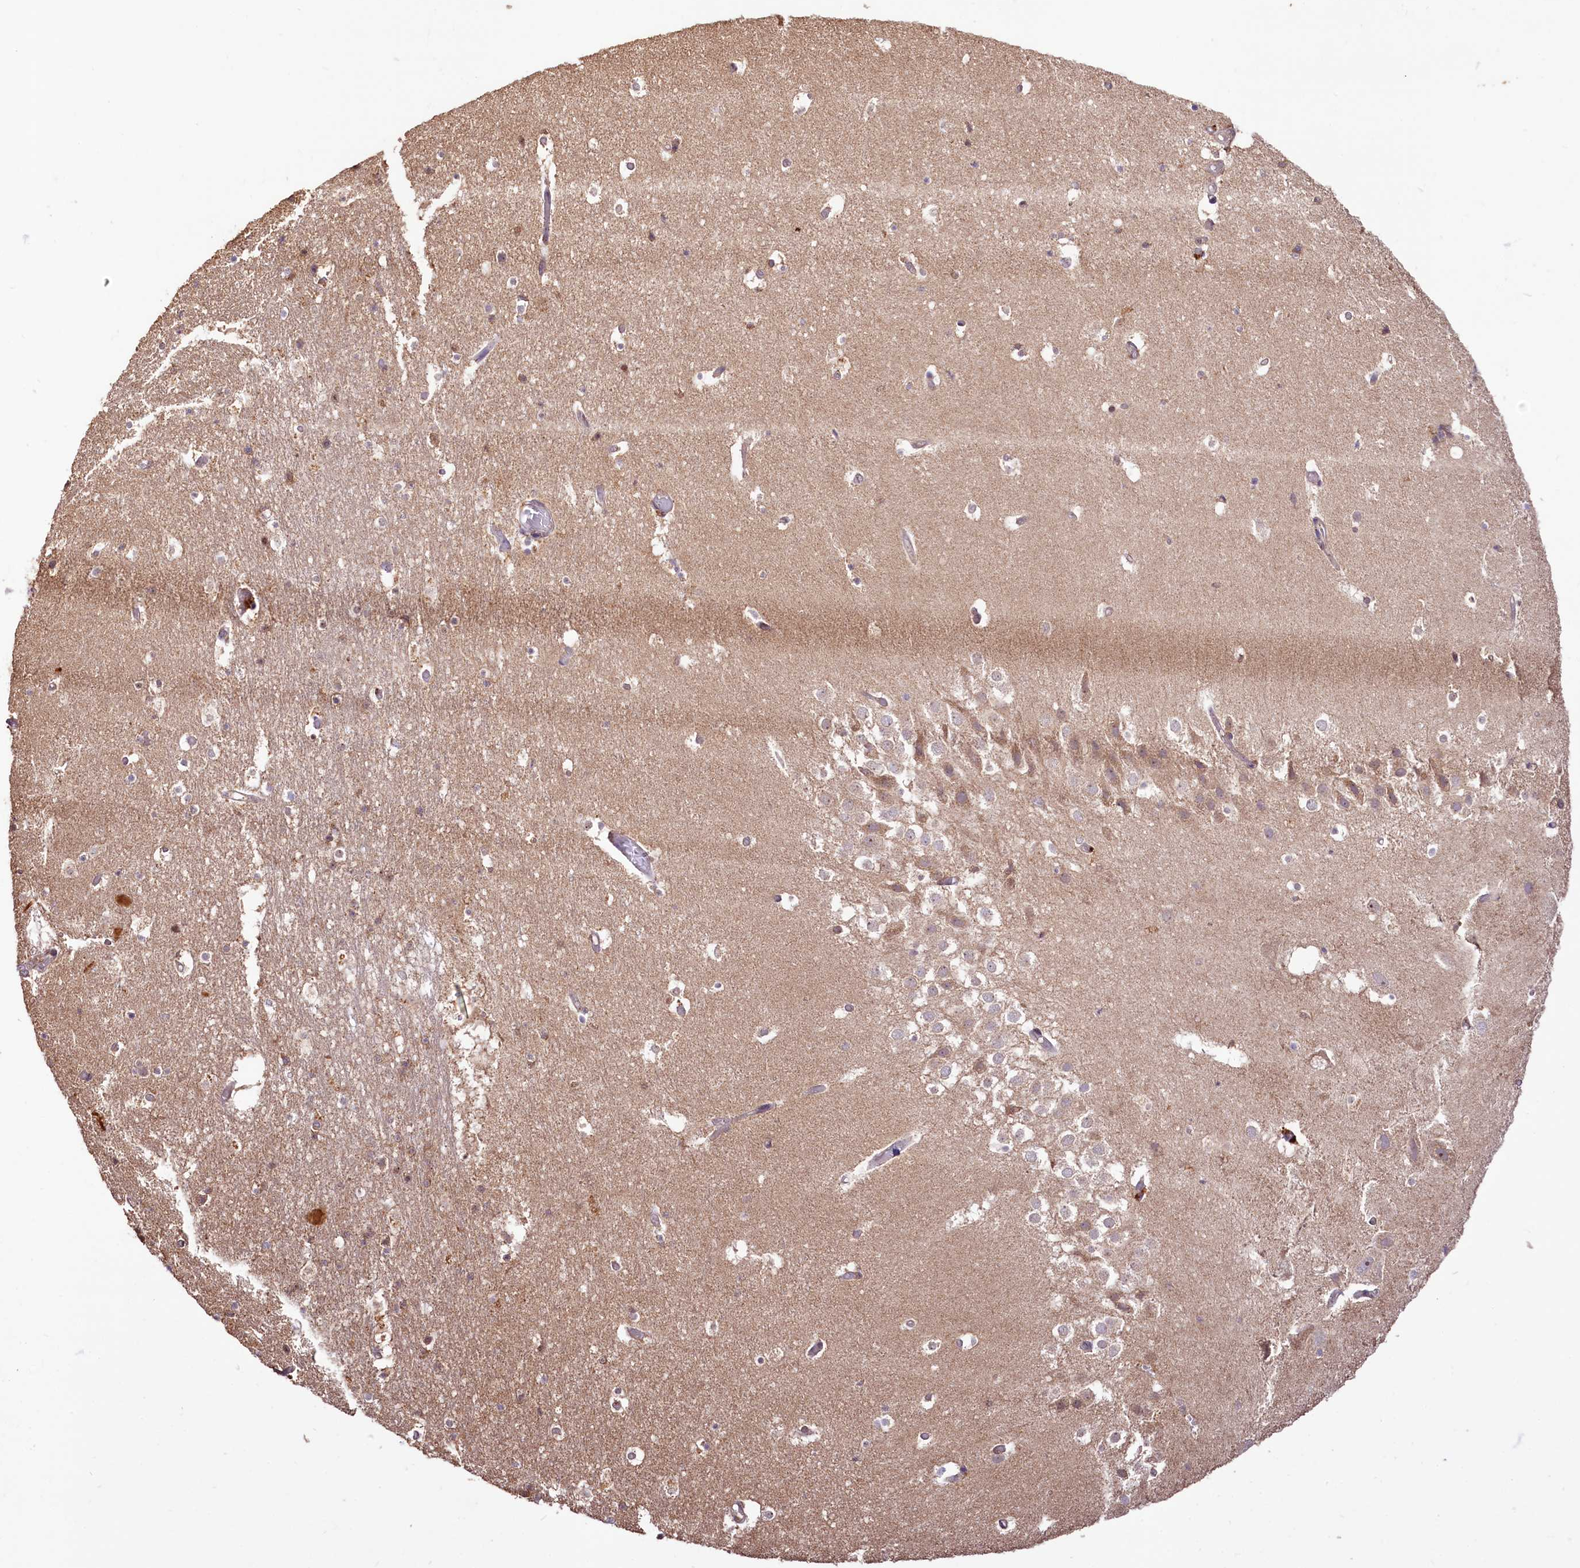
{"staining": {"intensity": "weak", "quantity": "<25%", "location": "nuclear"}, "tissue": "hippocampus", "cell_type": "Glial cells", "image_type": "normal", "snomed": [{"axis": "morphology", "description": "Normal tissue, NOS"}, {"axis": "topography", "description": "Hippocampus"}], "caption": "Immunohistochemistry (IHC) of unremarkable hippocampus reveals no staining in glial cells. (DAB (3,3'-diaminobenzidine) immunohistochemistry visualized using brightfield microscopy, high magnification).", "gene": "RRP8", "patient": {"sex": "female", "age": 52}}